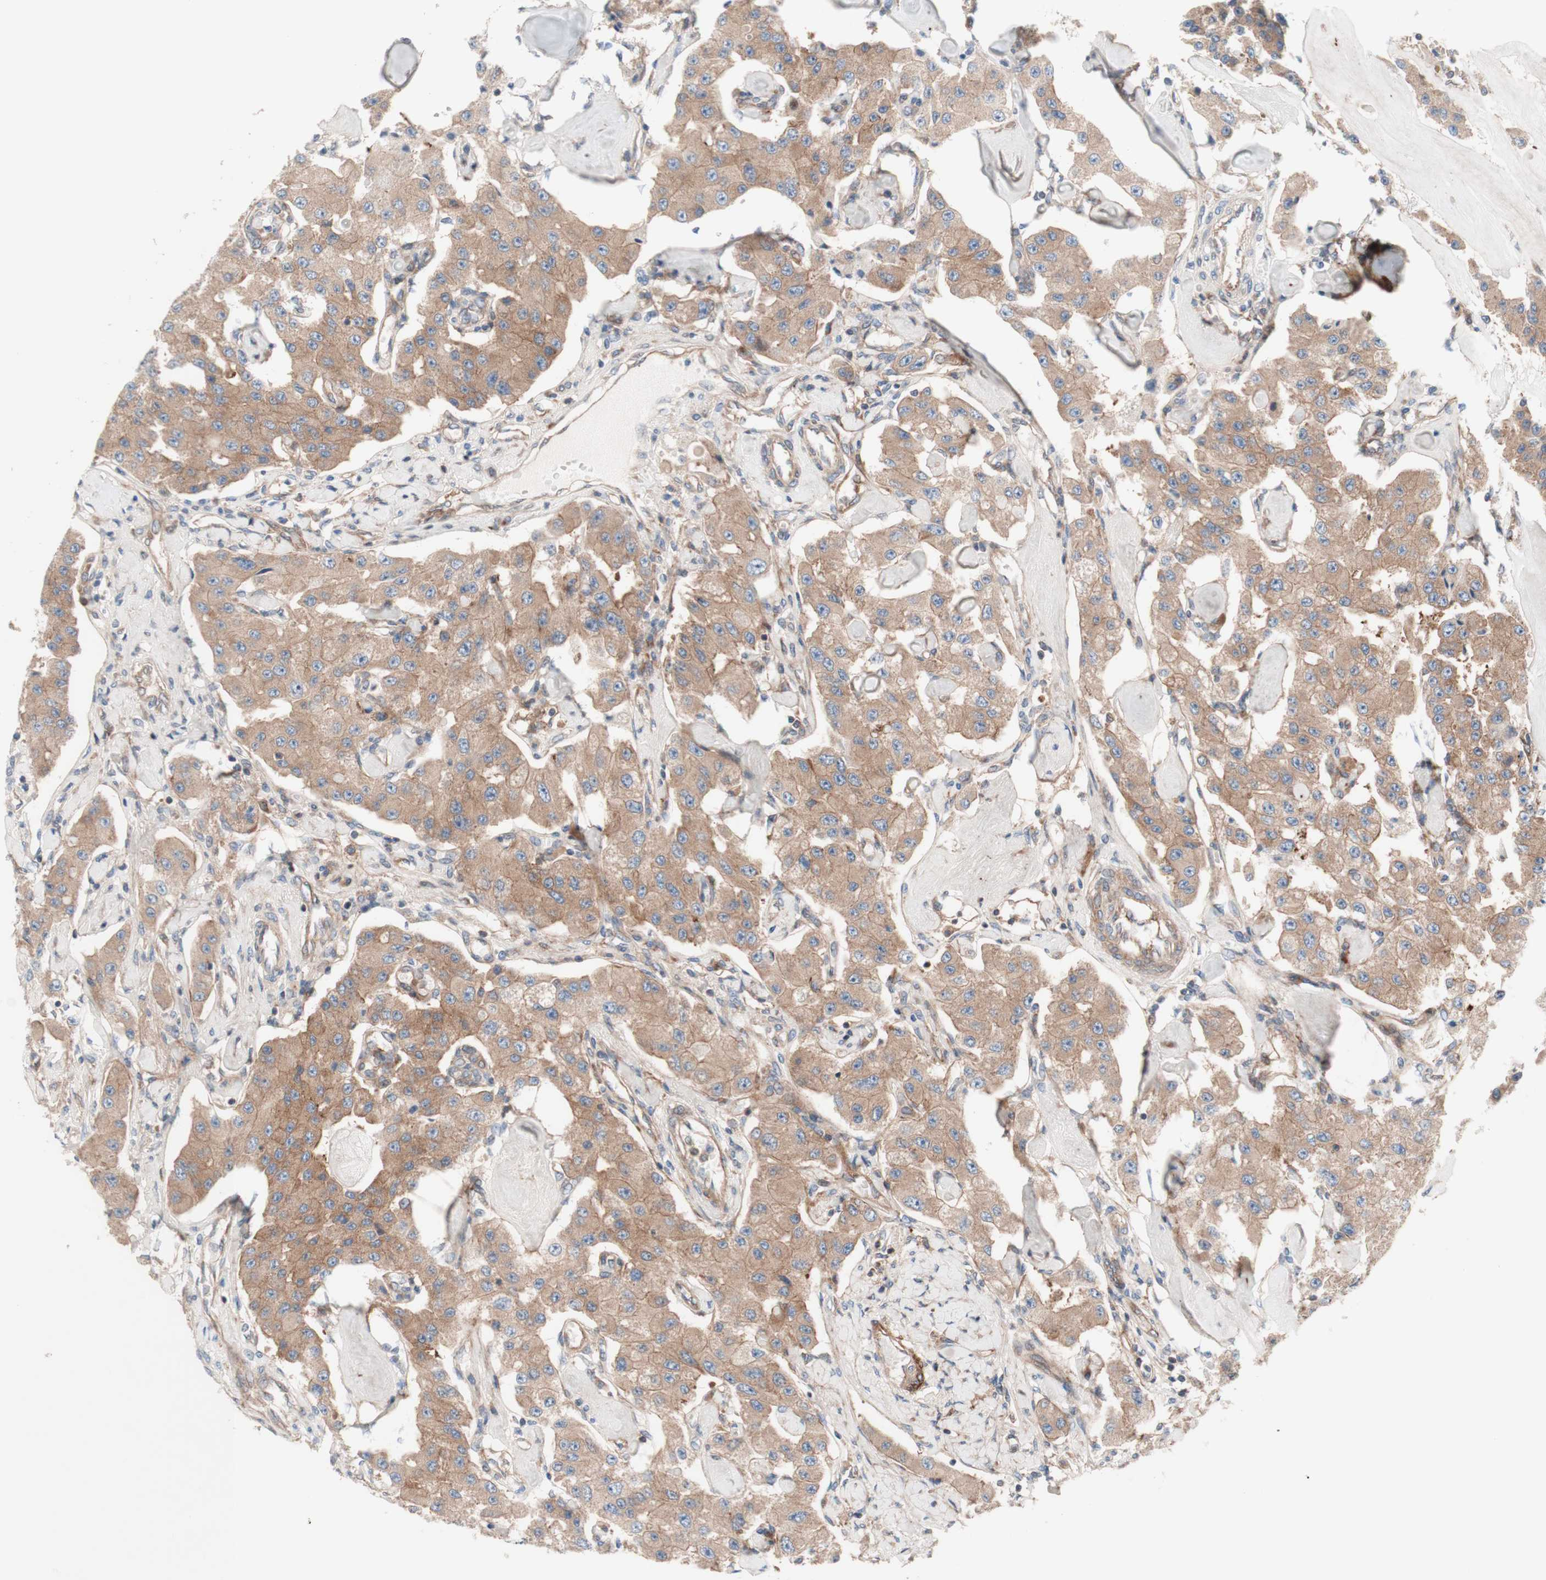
{"staining": {"intensity": "moderate", "quantity": ">75%", "location": "cytoplasmic/membranous"}, "tissue": "carcinoid", "cell_type": "Tumor cells", "image_type": "cancer", "snomed": [{"axis": "morphology", "description": "Carcinoid, malignant, NOS"}, {"axis": "topography", "description": "Pancreas"}], "caption": "Malignant carcinoid stained with a protein marker exhibits moderate staining in tumor cells.", "gene": "CCN4", "patient": {"sex": "male", "age": 41}}